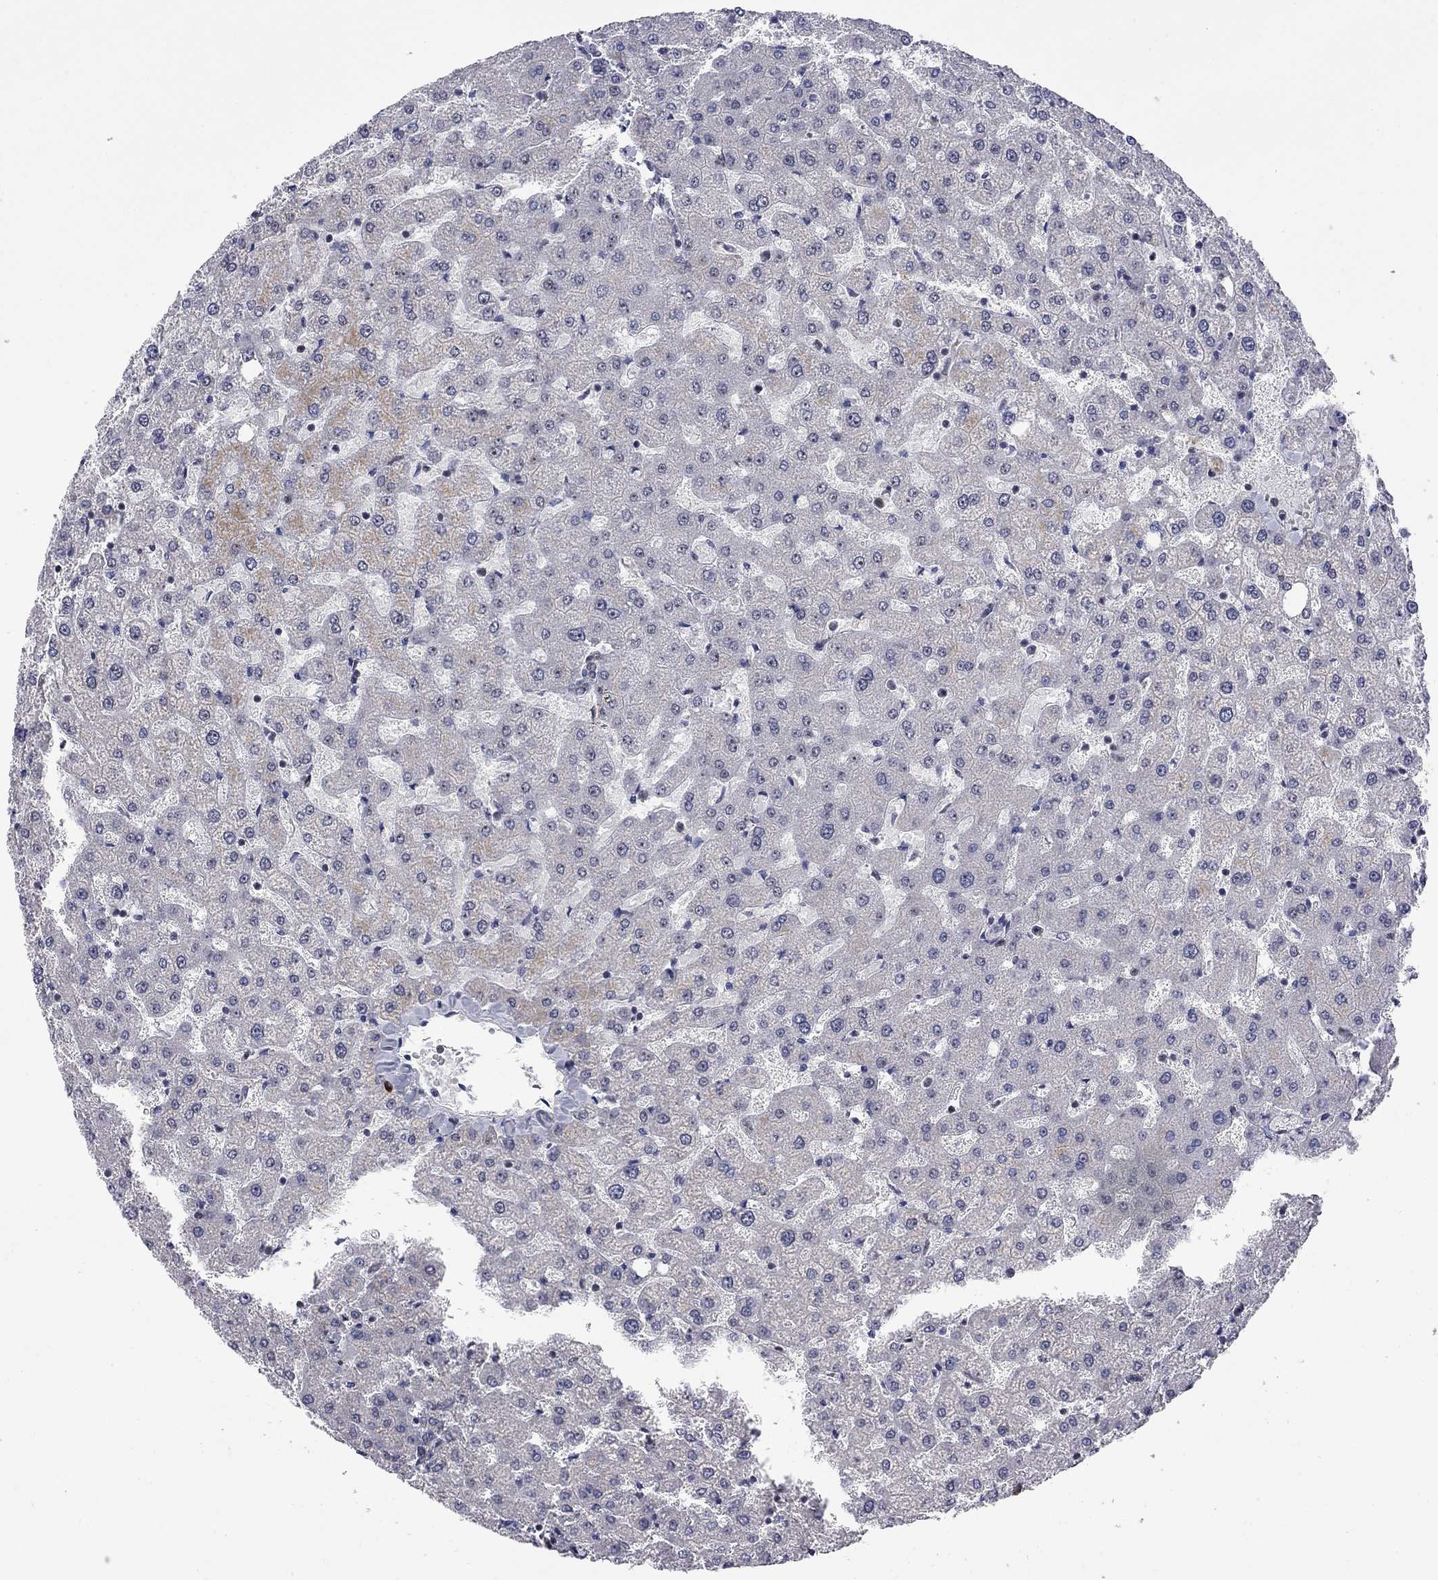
{"staining": {"intensity": "negative", "quantity": "none", "location": "none"}, "tissue": "liver", "cell_type": "Cholangiocytes", "image_type": "normal", "snomed": [{"axis": "morphology", "description": "Normal tissue, NOS"}, {"axis": "topography", "description": "Liver"}], "caption": "DAB immunohistochemical staining of normal liver exhibits no significant positivity in cholangiocytes. (Stains: DAB immunohistochemistry (IHC) with hematoxylin counter stain, Microscopy: brightfield microscopy at high magnification).", "gene": "DHX33", "patient": {"sex": "female", "age": 50}}